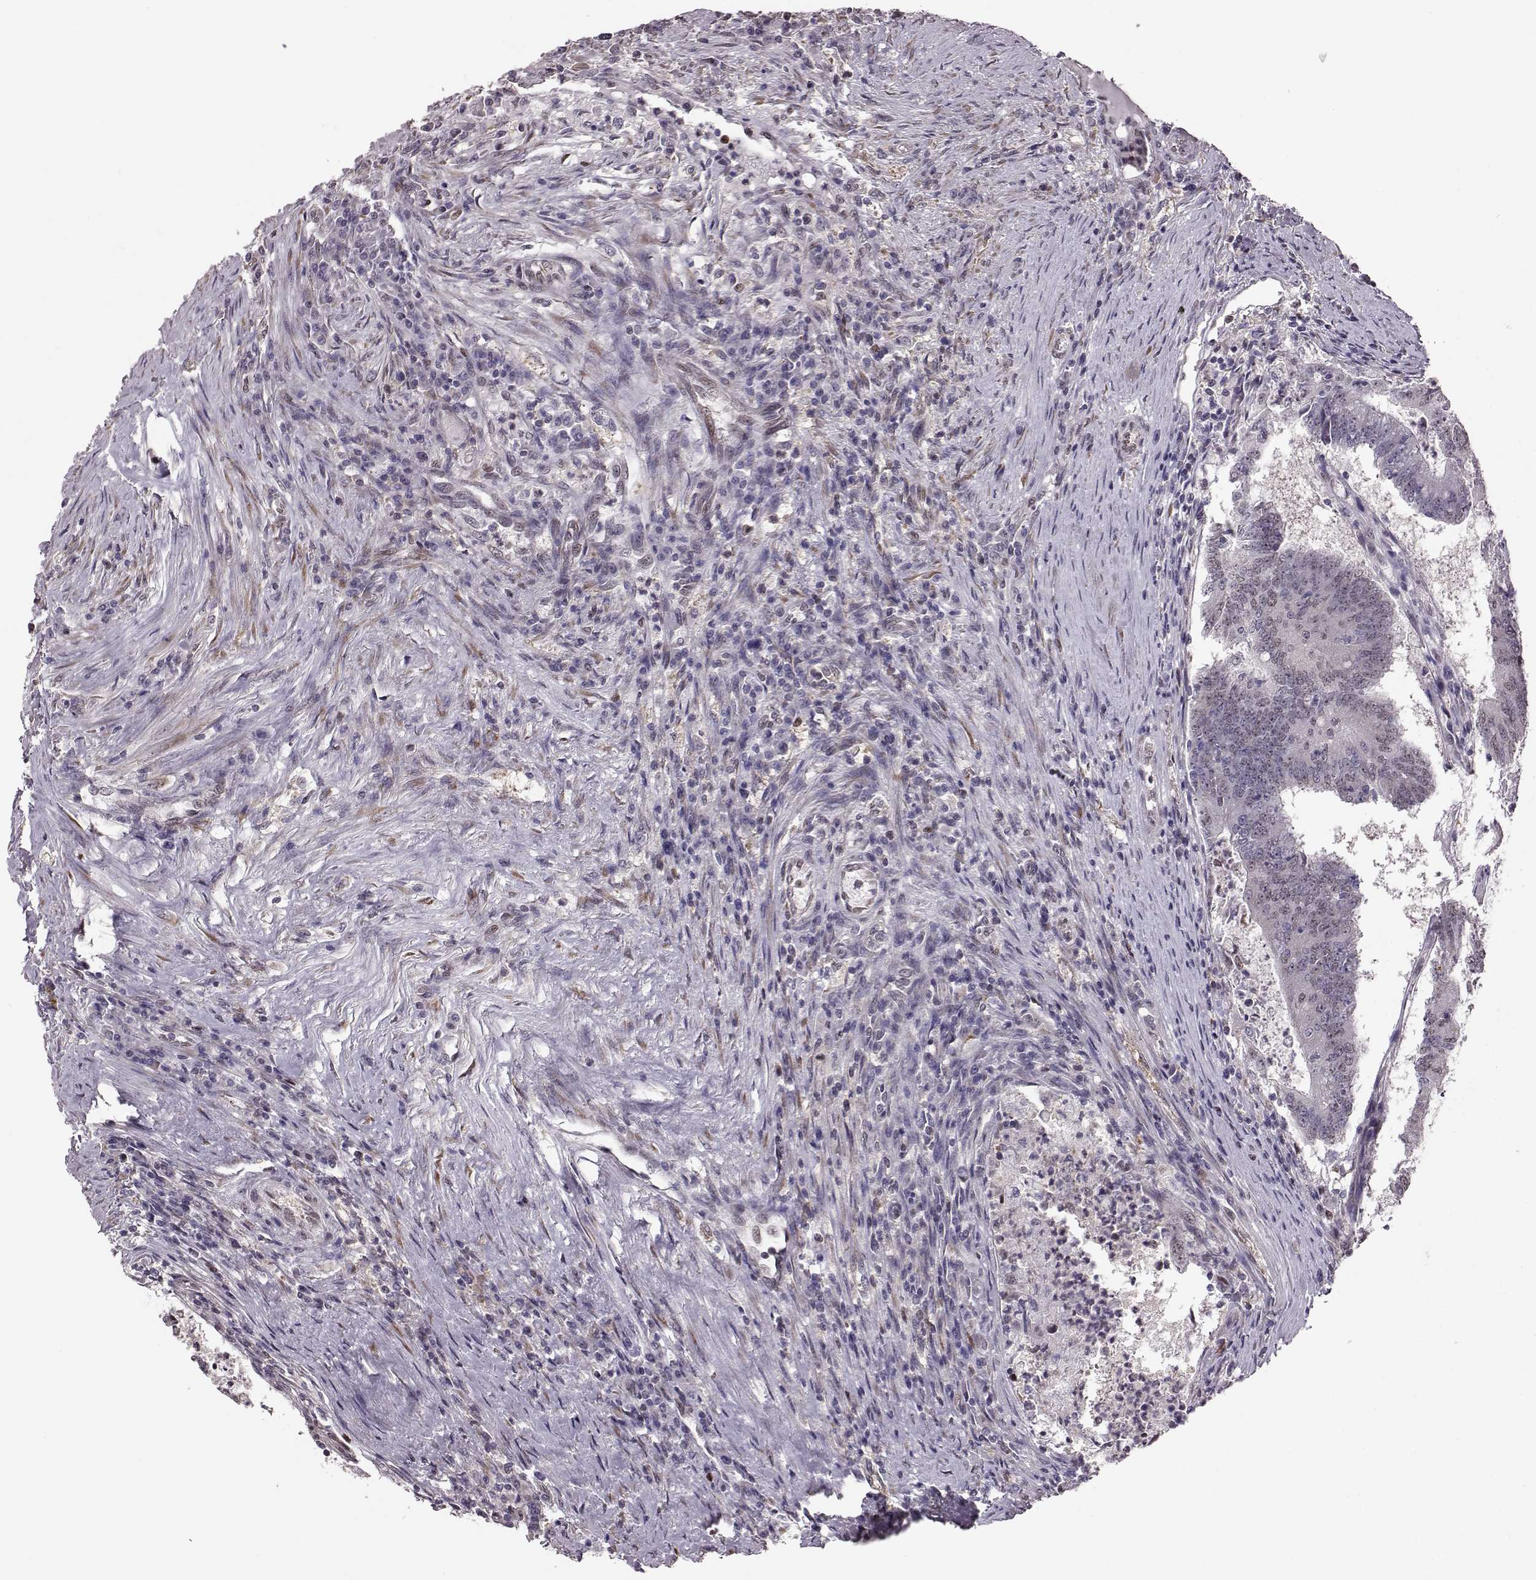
{"staining": {"intensity": "weak", "quantity": "25%-75%", "location": "nuclear"}, "tissue": "colorectal cancer", "cell_type": "Tumor cells", "image_type": "cancer", "snomed": [{"axis": "morphology", "description": "Adenocarcinoma, NOS"}, {"axis": "topography", "description": "Colon"}], "caption": "Immunohistochemistry image of human adenocarcinoma (colorectal) stained for a protein (brown), which shows low levels of weak nuclear positivity in about 25%-75% of tumor cells.", "gene": "KLF6", "patient": {"sex": "female", "age": 70}}